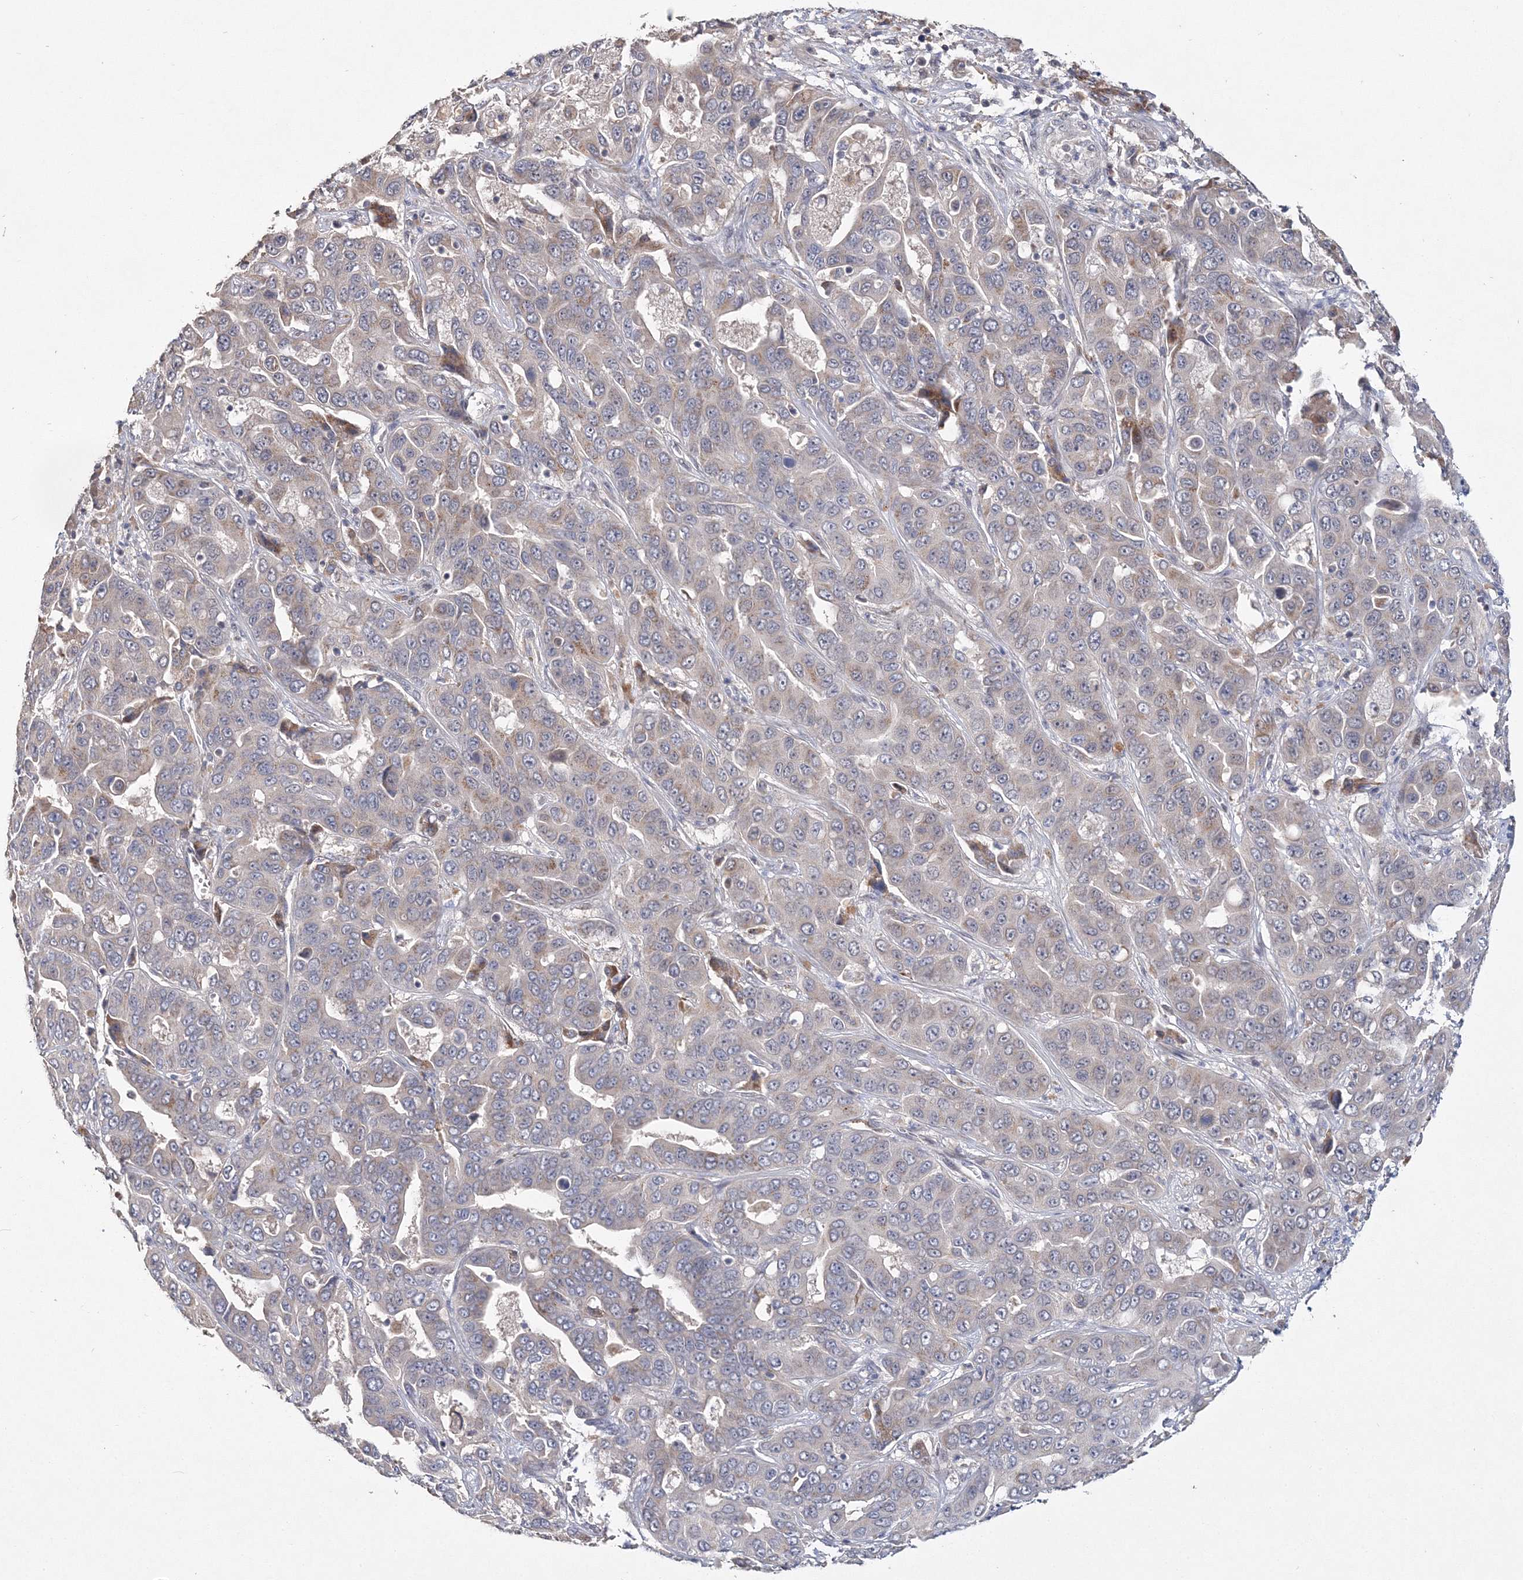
{"staining": {"intensity": "negative", "quantity": "none", "location": "none"}, "tissue": "liver cancer", "cell_type": "Tumor cells", "image_type": "cancer", "snomed": [{"axis": "morphology", "description": "Cholangiocarcinoma"}, {"axis": "topography", "description": "Liver"}], "caption": "This is an immunohistochemistry micrograph of human liver cancer (cholangiocarcinoma). There is no positivity in tumor cells.", "gene": "GJB5", "patient": {"sex": "female", "age": 52}}